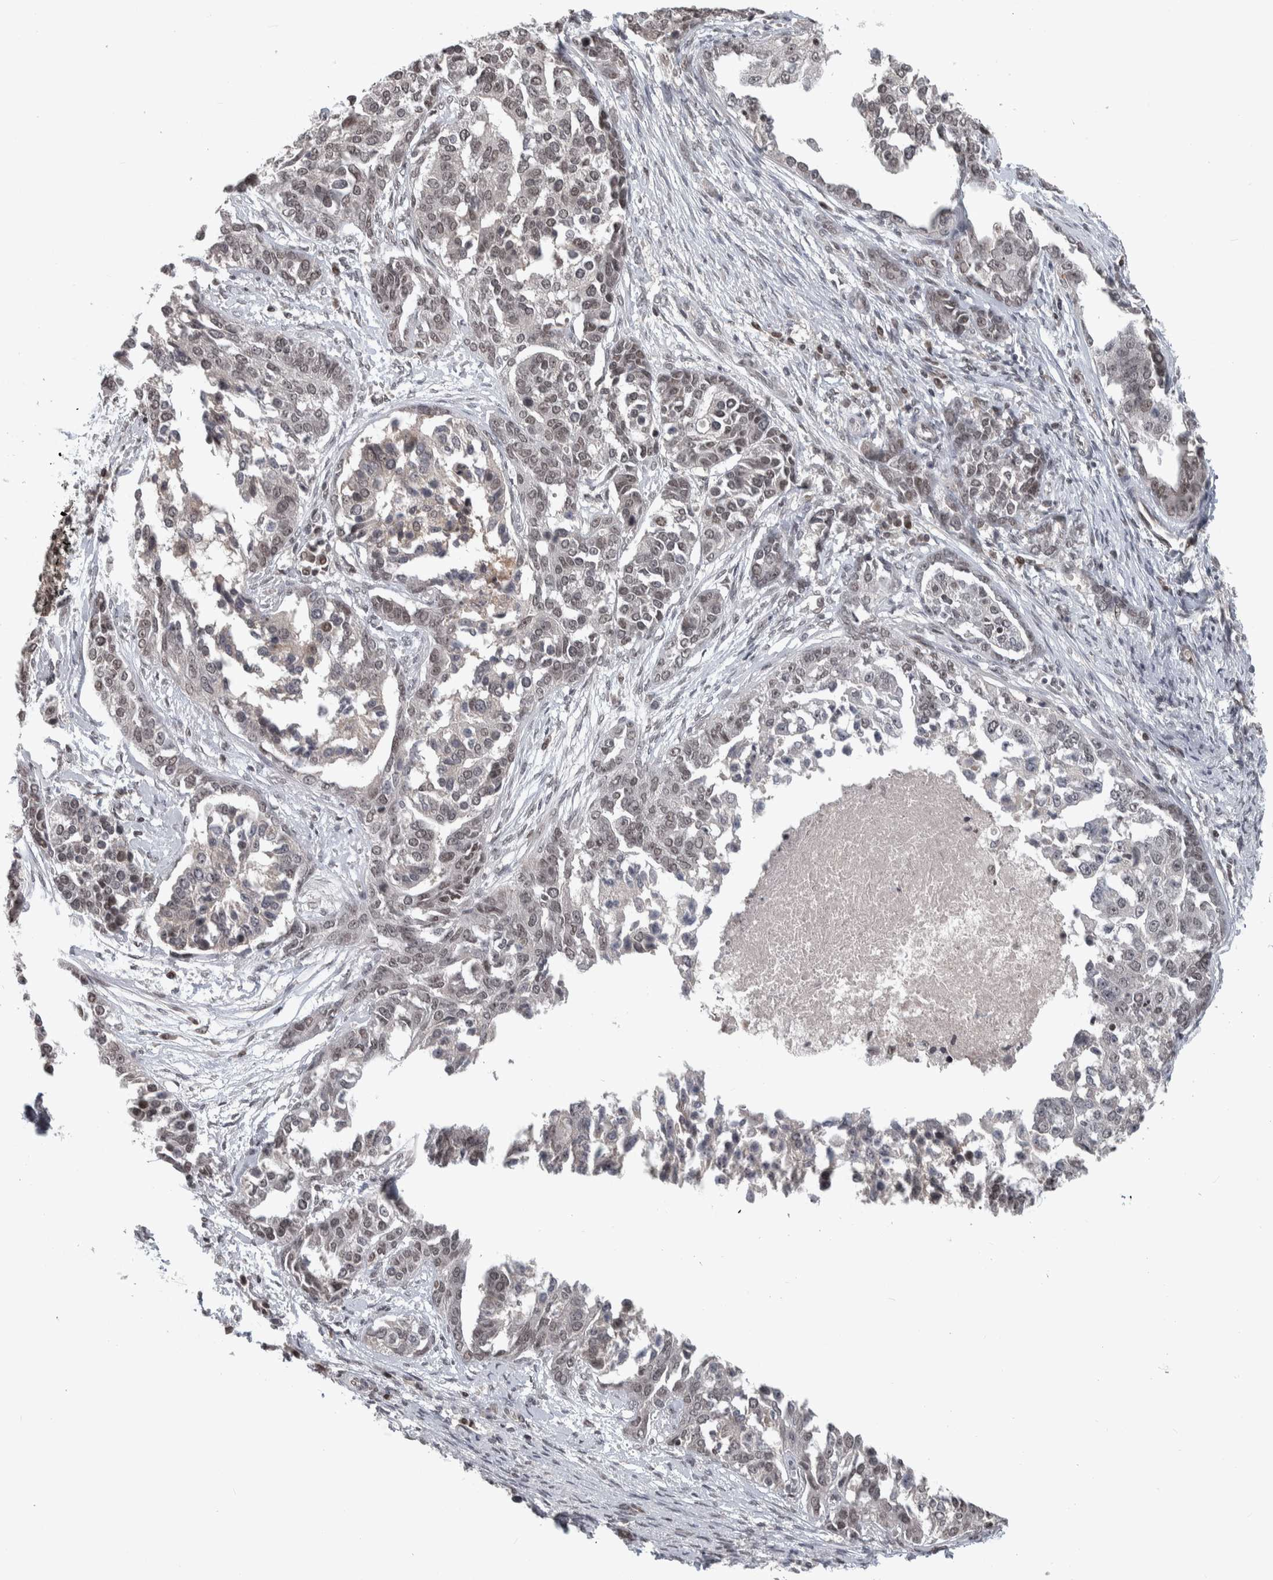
{"staining": {"intensity": "weak", "quantity": "25%-75%", "location": "nuclear"}, "tissue": "ovarian cancer", "cell_type": "Tumor cells", "image_type": "cancer", "snomed": [{"axis": "morphology", "description": "Cystadenocarcinoma, serous, NOS"}, {"axis": "topography", "description": "Ovary"}], "caption": "Protein staining of serous cystadenocarcinoma (ovarian) tissue demonstrates weak nuclear staining in about 25%-75% of tumor cells. The protein is shown in brown color, while the nuclei are stained blue.", "gene": "ZSCAN21", "patient": {"sex": "female", "age": 44}}